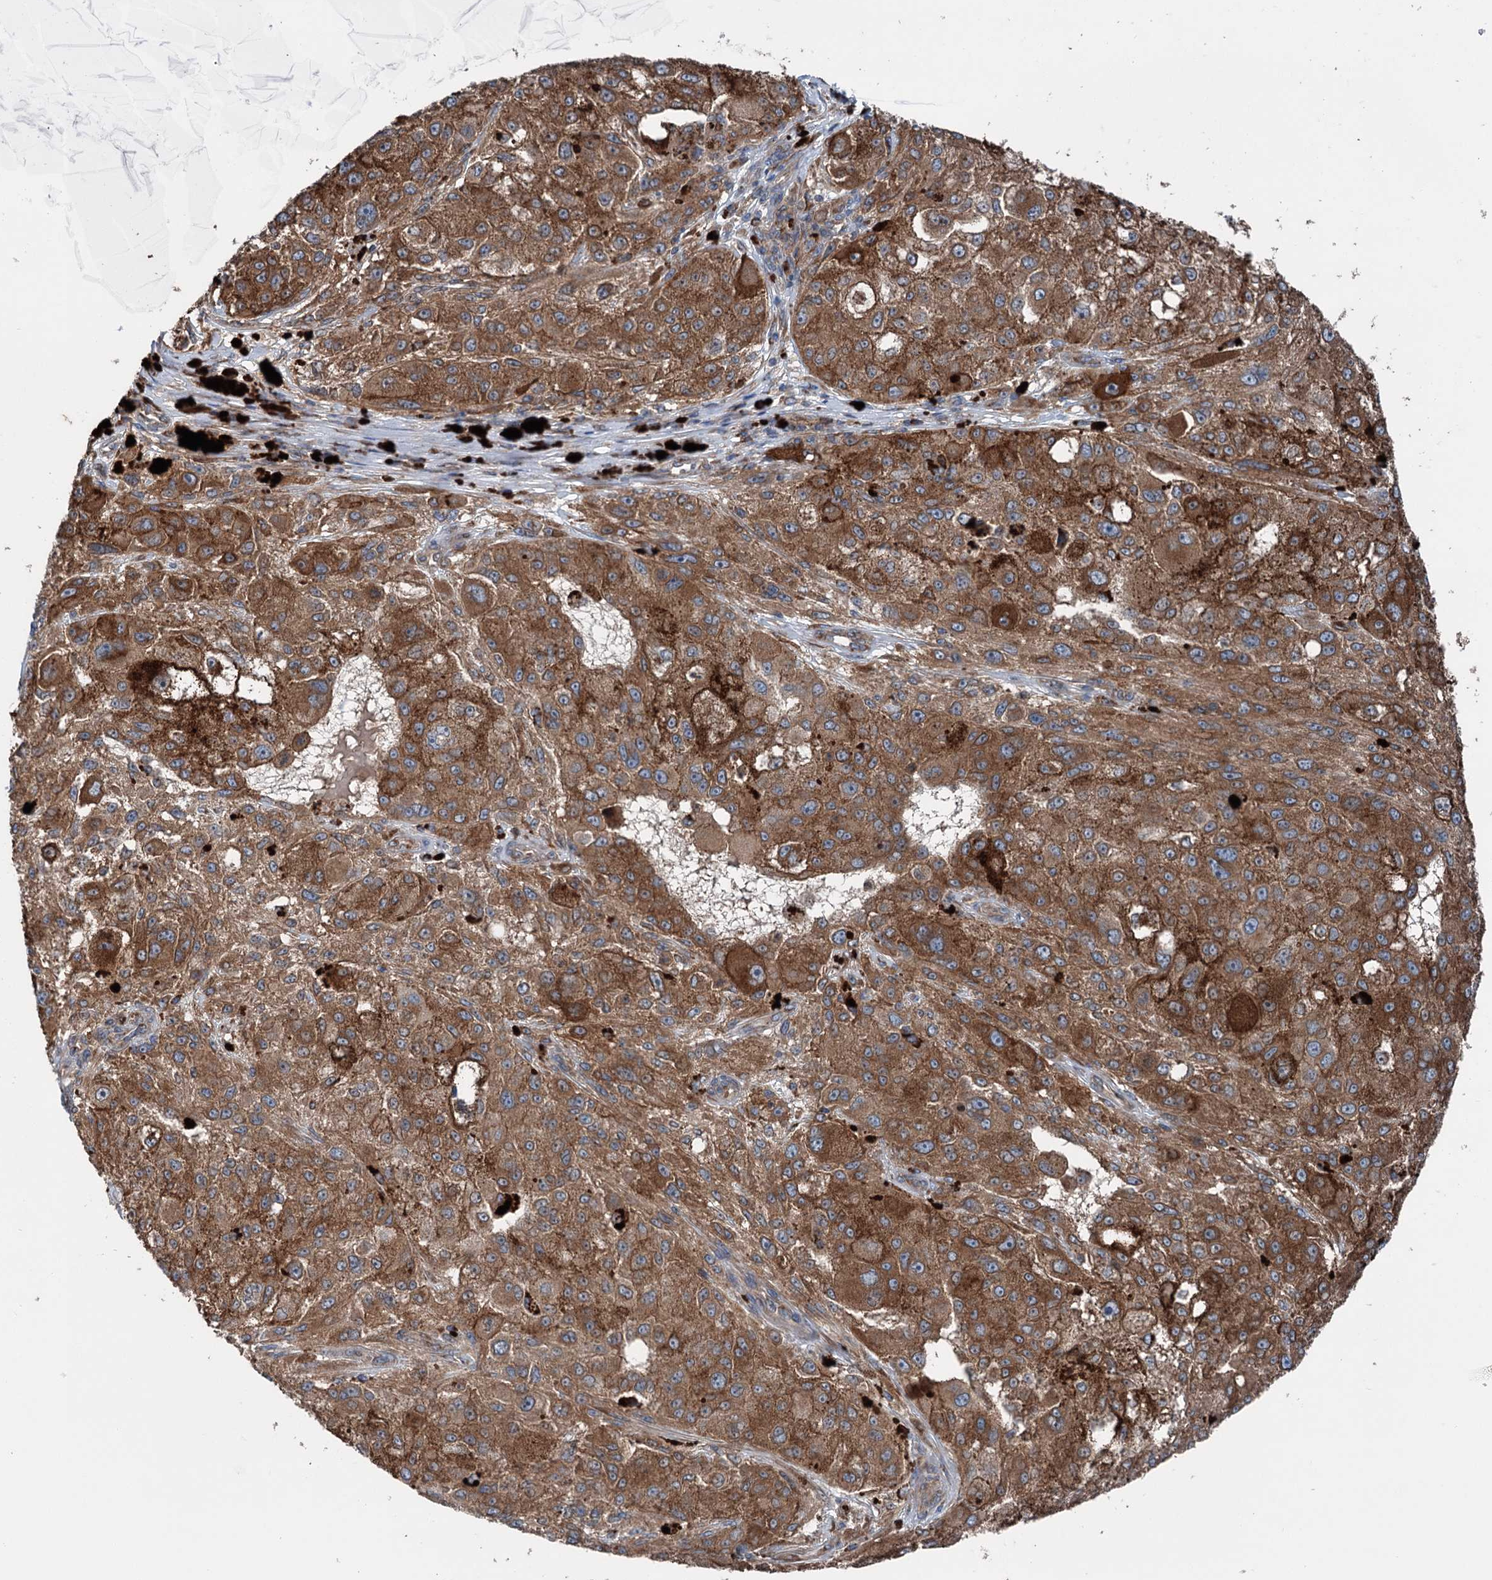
{"staining": {"intensity": "moderate", "quantity": ">75%", "location": "cytoplasmic/membranous"}, "tissue": "melanoma", "cell_type": "Tumor cells", "image_type": "cancer", "snomed": [{"axis": "morphology", "description": "Necrosis, NOS"}, {"axis": "morphology", "description": "Malignant melanoma, NOS"}, {"axis": "topography", "description": "Skin"}], "caption": "Immunohistochemistry (IHC) of malignant melanoma exhibits medium levels of moderate cytoplasmic/membranous staining in about >75% of tumor cells.", "gene": "CALCOCO1", "patient": {"sex": "female", "age": 87}}